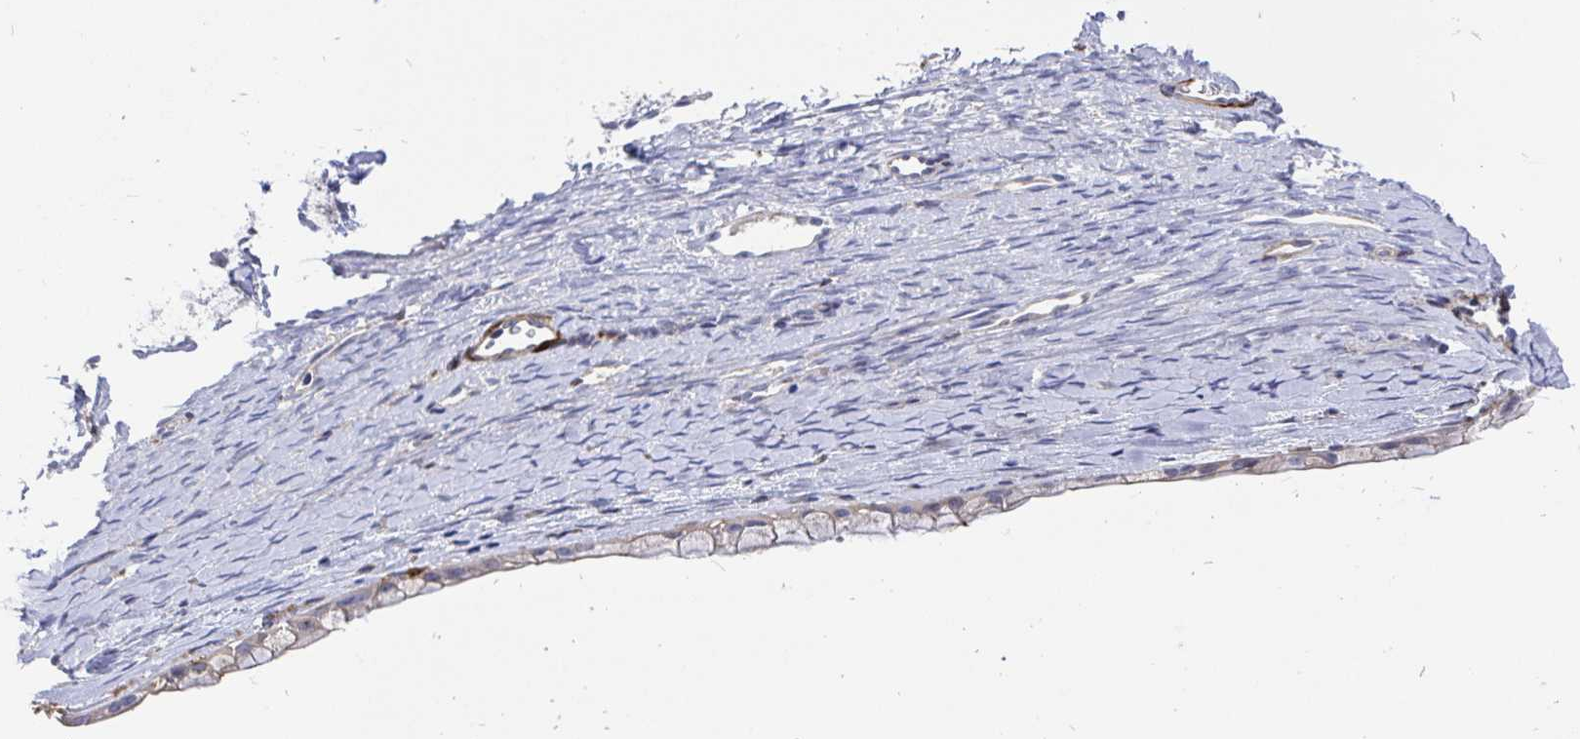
{"staining": {"intensity": "weak", "quantity": "25%-75%", "location": "cytoplasmic/membranous"}, "tissue": "ovarian cancer", "cell_type": "Tumor cells", "image_type": "cancer", "snomed": [{"axis": "morphology", "description": "Cystadenocarcinoma, mucinous, NOS"}, {"axis": "topography", "description": "Ovary"}], "caption": "Brown immunohistochemical staining in human ovarian cancer displays weak cytoplasmic/membranous positivity in about 25%-75% of tumor cells.", "gene": "CDKL1", "patient": {"sex": "female", "age": 61}}